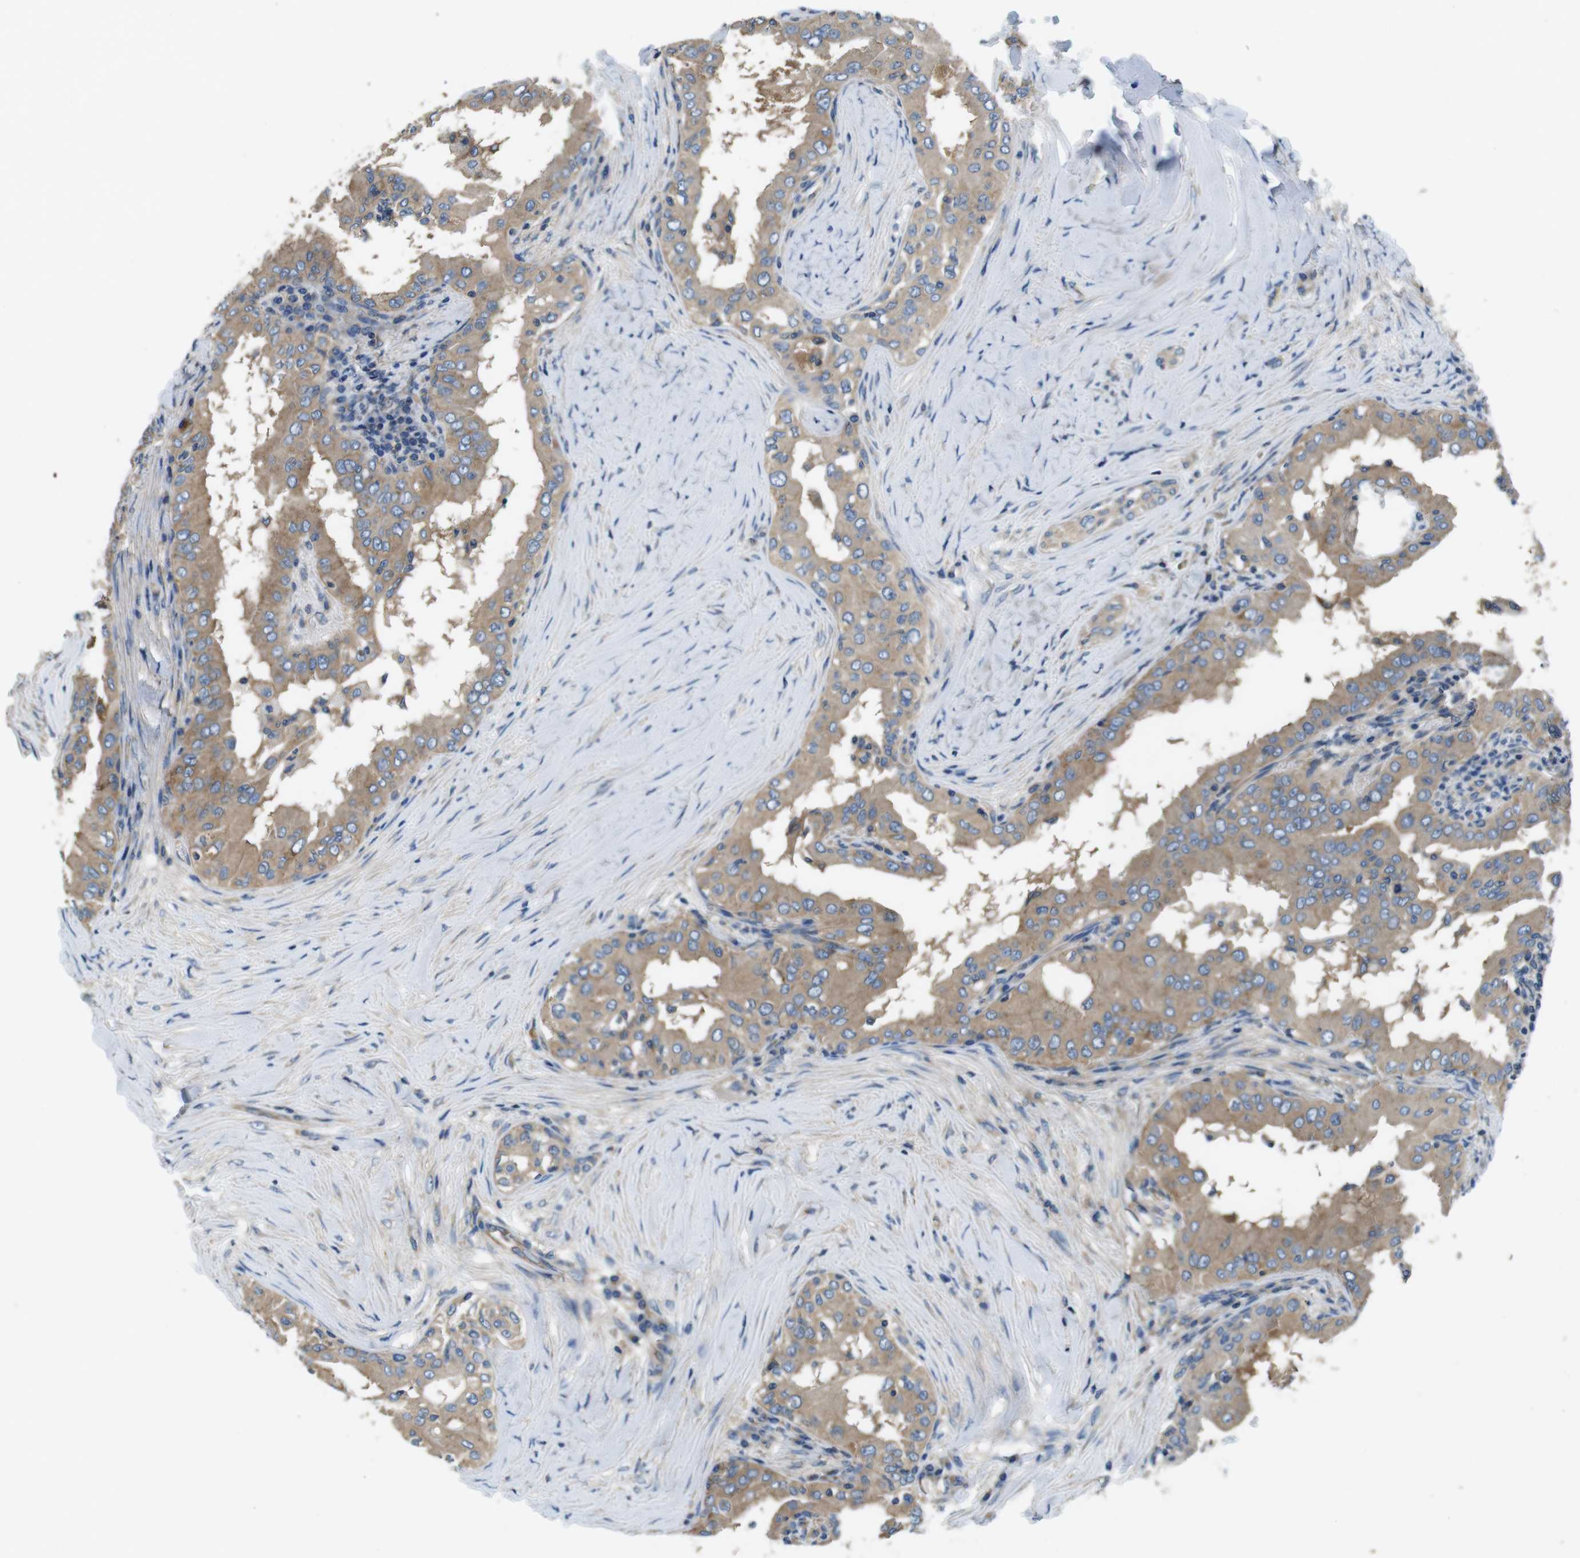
{"staining": {"intensity": "moderate", "quantity": "25%-75%", "location": "cytoplasmic/membranous"}, "tissue": "thyroid cancer", "cell_type": "Tumor cells", "image_type": "cancer", "snomed": [{"axis": "morphology", "description": "Papillary adenocarcinoma, NOS"}, {"axis": "topography", "description": "Thyroid gland"}], "caption": "IHC photomicrograph of thyroid papillary adenocarcinoma stained for a protein (brown), which displays medium levels of moderate cytoplasmic/membranous expression in approximately 25%-75% of tumor cells.", "gene": "DENND4C", "patient": {"sex": "male", "age": 33}}